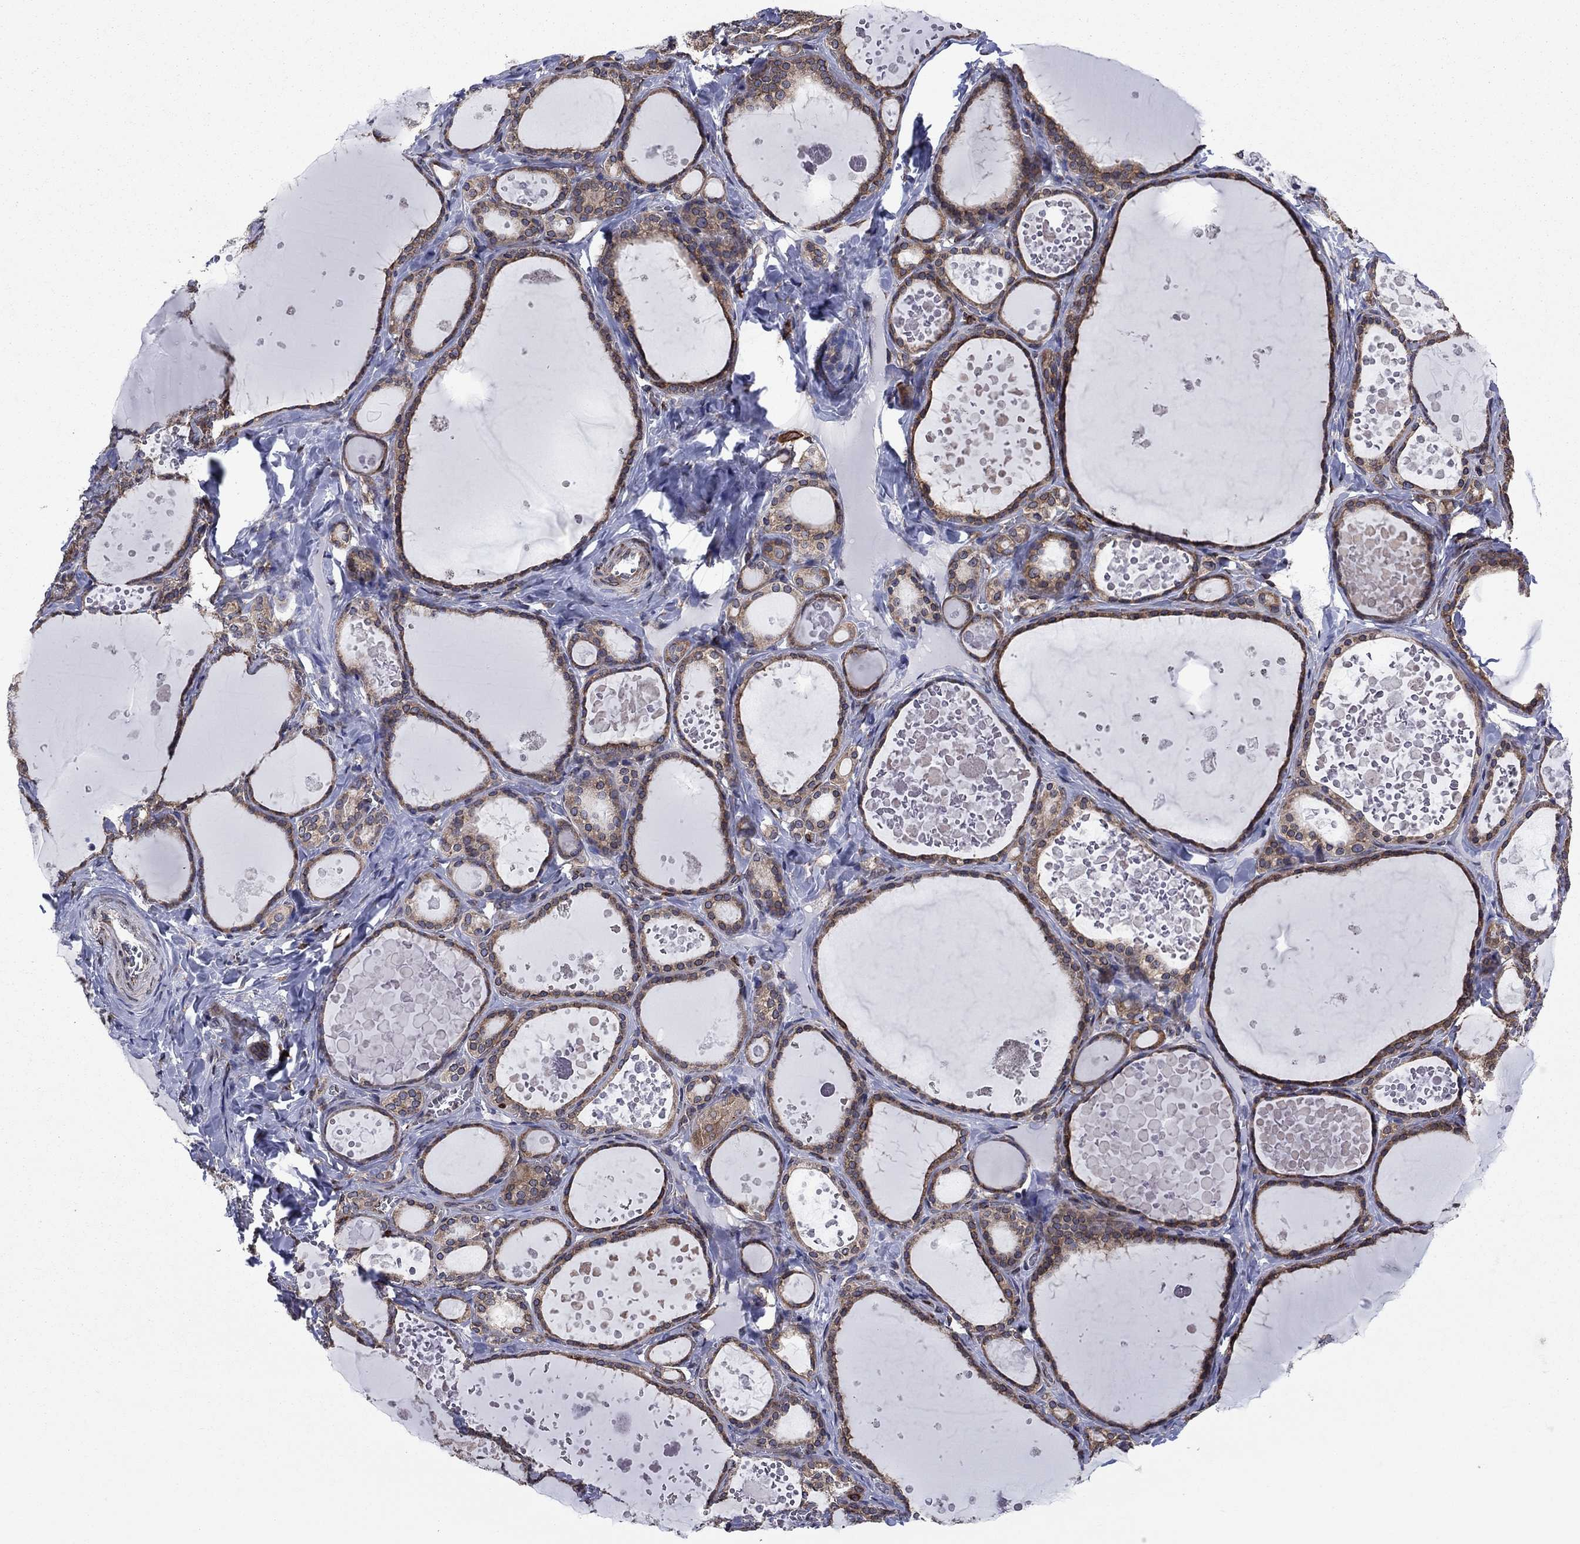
{"staining": {"intensity": "moderate", "quantity": ">75%", "location": "cytoplasmic/membranous"}, "tissue": "thyroid gland", "cell_type": "Glandular cells", "image_type": "normal", "snomed": [{"axis": "morphology", "description": "Normal tissue, NOS"}, {"axis": "topography", "description": "Thyroid gland"}], "caption": "Normal thyroid gland exhibits moderate cytoplasmic/membranous positivity in about >75% of glandular cells, visualized by immunohistochemistry. (Brightfield microscopy of DAB IHC at high magnification).", "gene": "YBX1", "patient": {"sex": "female", "age": 56}}